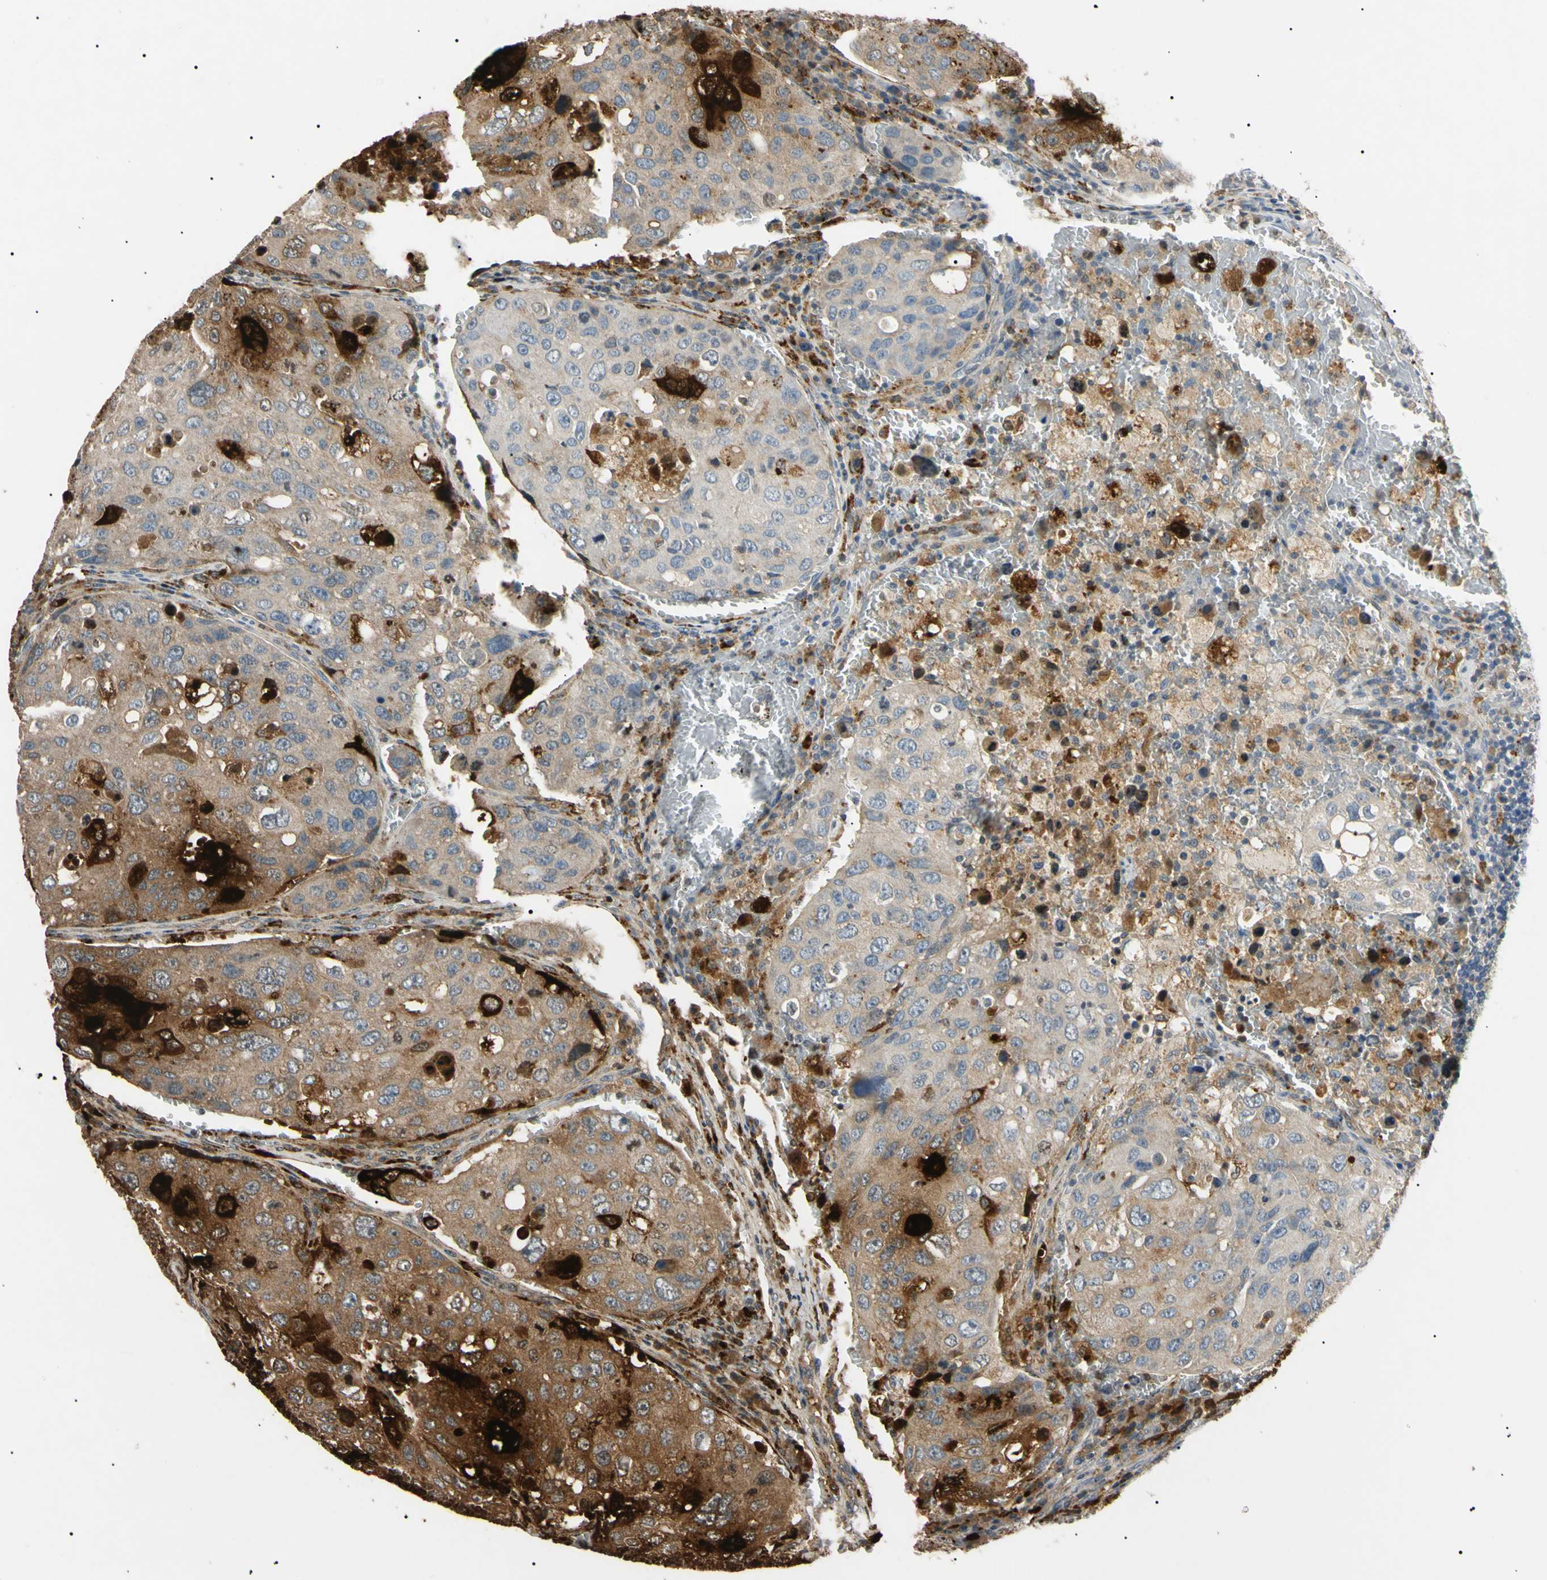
{"staining": {"intensity": "strong", "quantity": "25%-75%", "location": "cytoplasmic/membranous"}, "tissue": "urothelial cancer", "cell_type": "Tumor cells", "image_type": "cancer", "snomed": [{"axis": "morphology", "description": "Urothelial carcinoma, High grade"}, {"axis": "topography", "description": "Lymph node"}, {"axis": "topography", "description": "Urinary bladder"}], "caption": "The immunohistochemical stain labels strong cytoplasmic/membranous expression in tumor cells of urothelial cancer tissue.", "gene": "CGB3", "patient": {"sex": "male", "age": 51}}